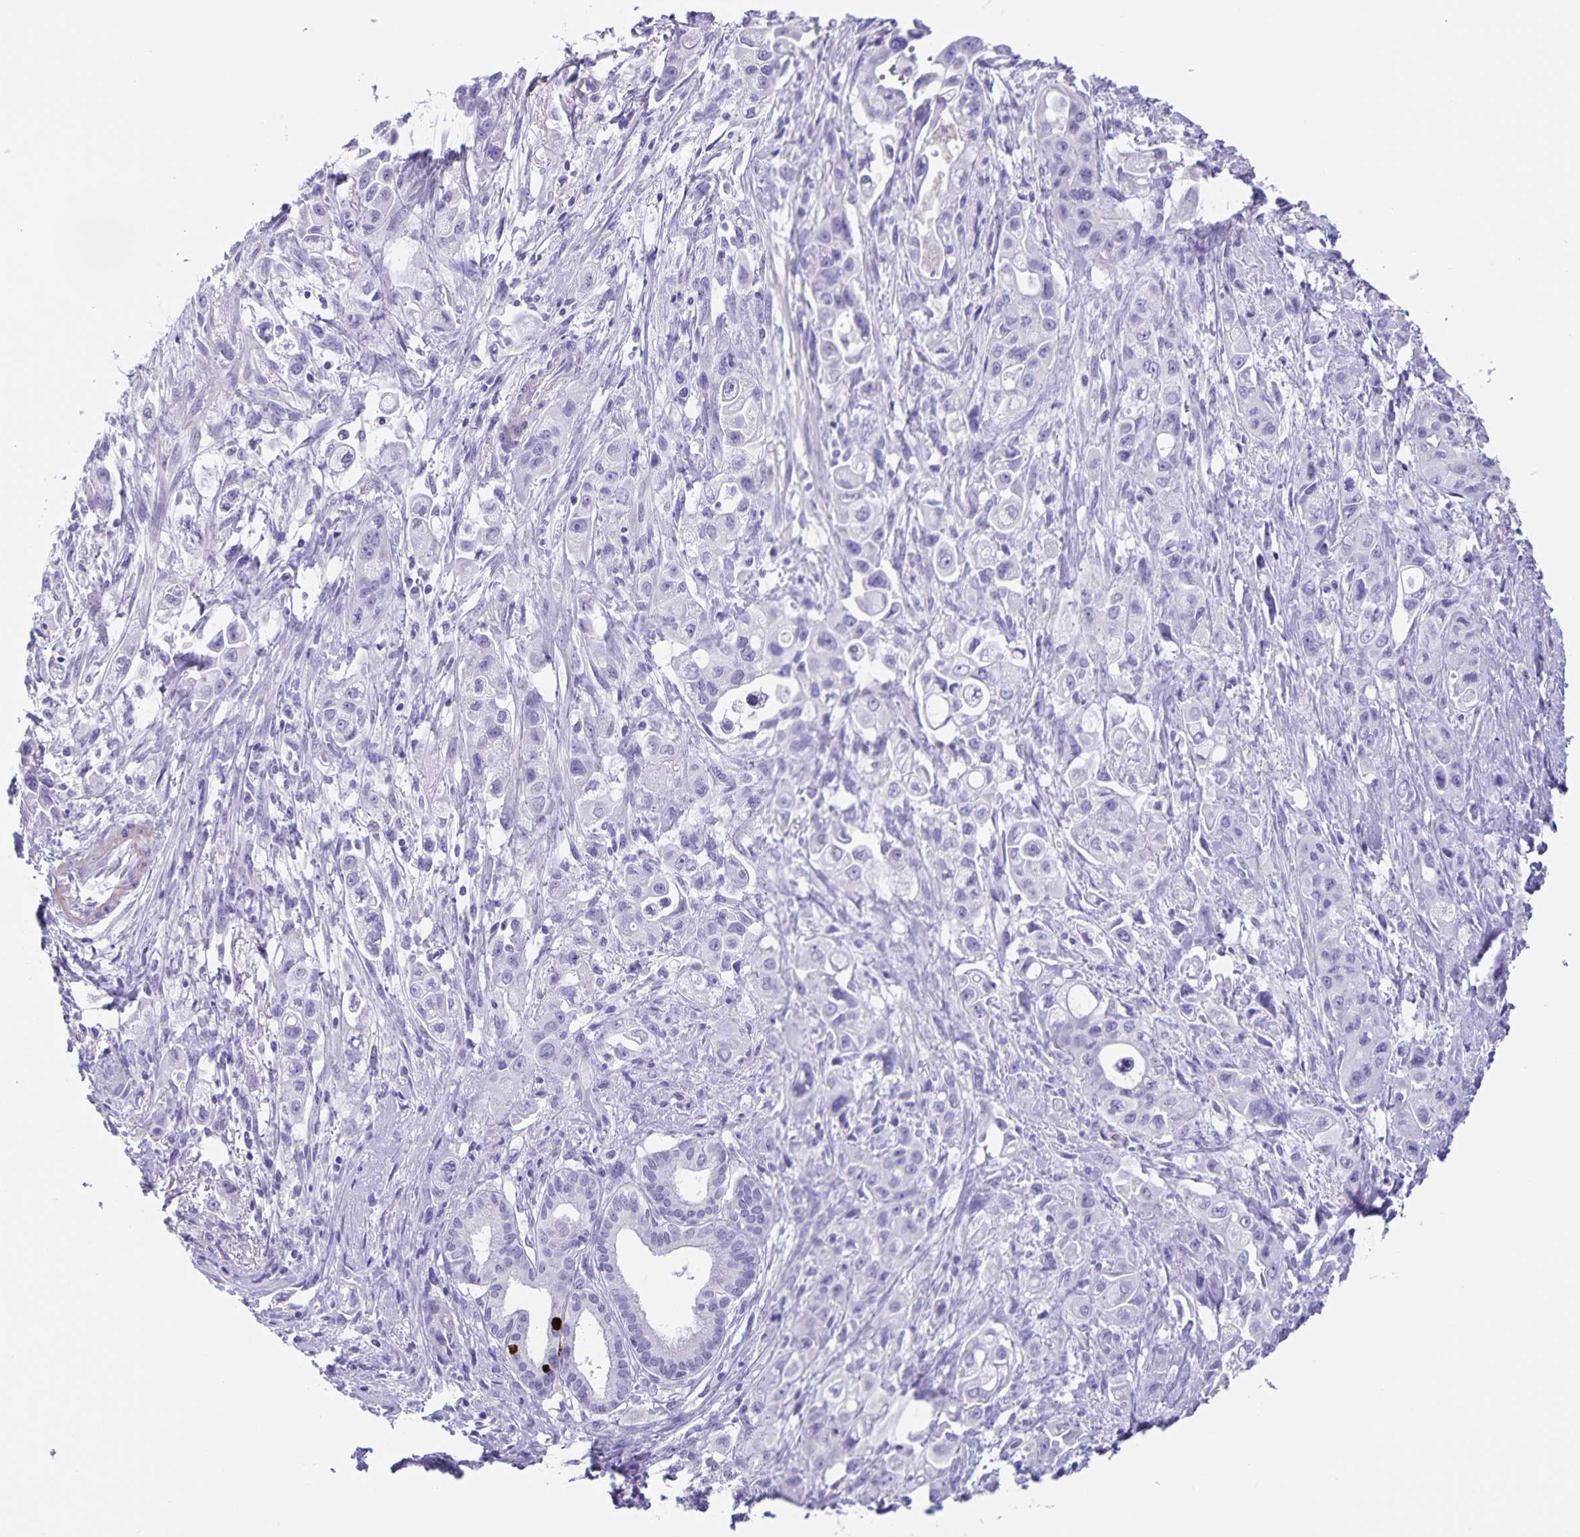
{"staining": {"intensity": "negative", "quantity": "none", "location": "none"}, "tissue": "pancreatic cancer", "cell_type": "Tumor cells", "image_type": "cancer", "snomed": [{"axis": "morphology", "description": "Adenocarcinoma, NOS"}, {"axis": "topography", "description": "Pancreas"}], "caption": "Protein analysis of pancreatic cancer displays no significant expression in tumor cells.", "gene": "C11orf42", "patient": {"sex": "female", "age": 66}}